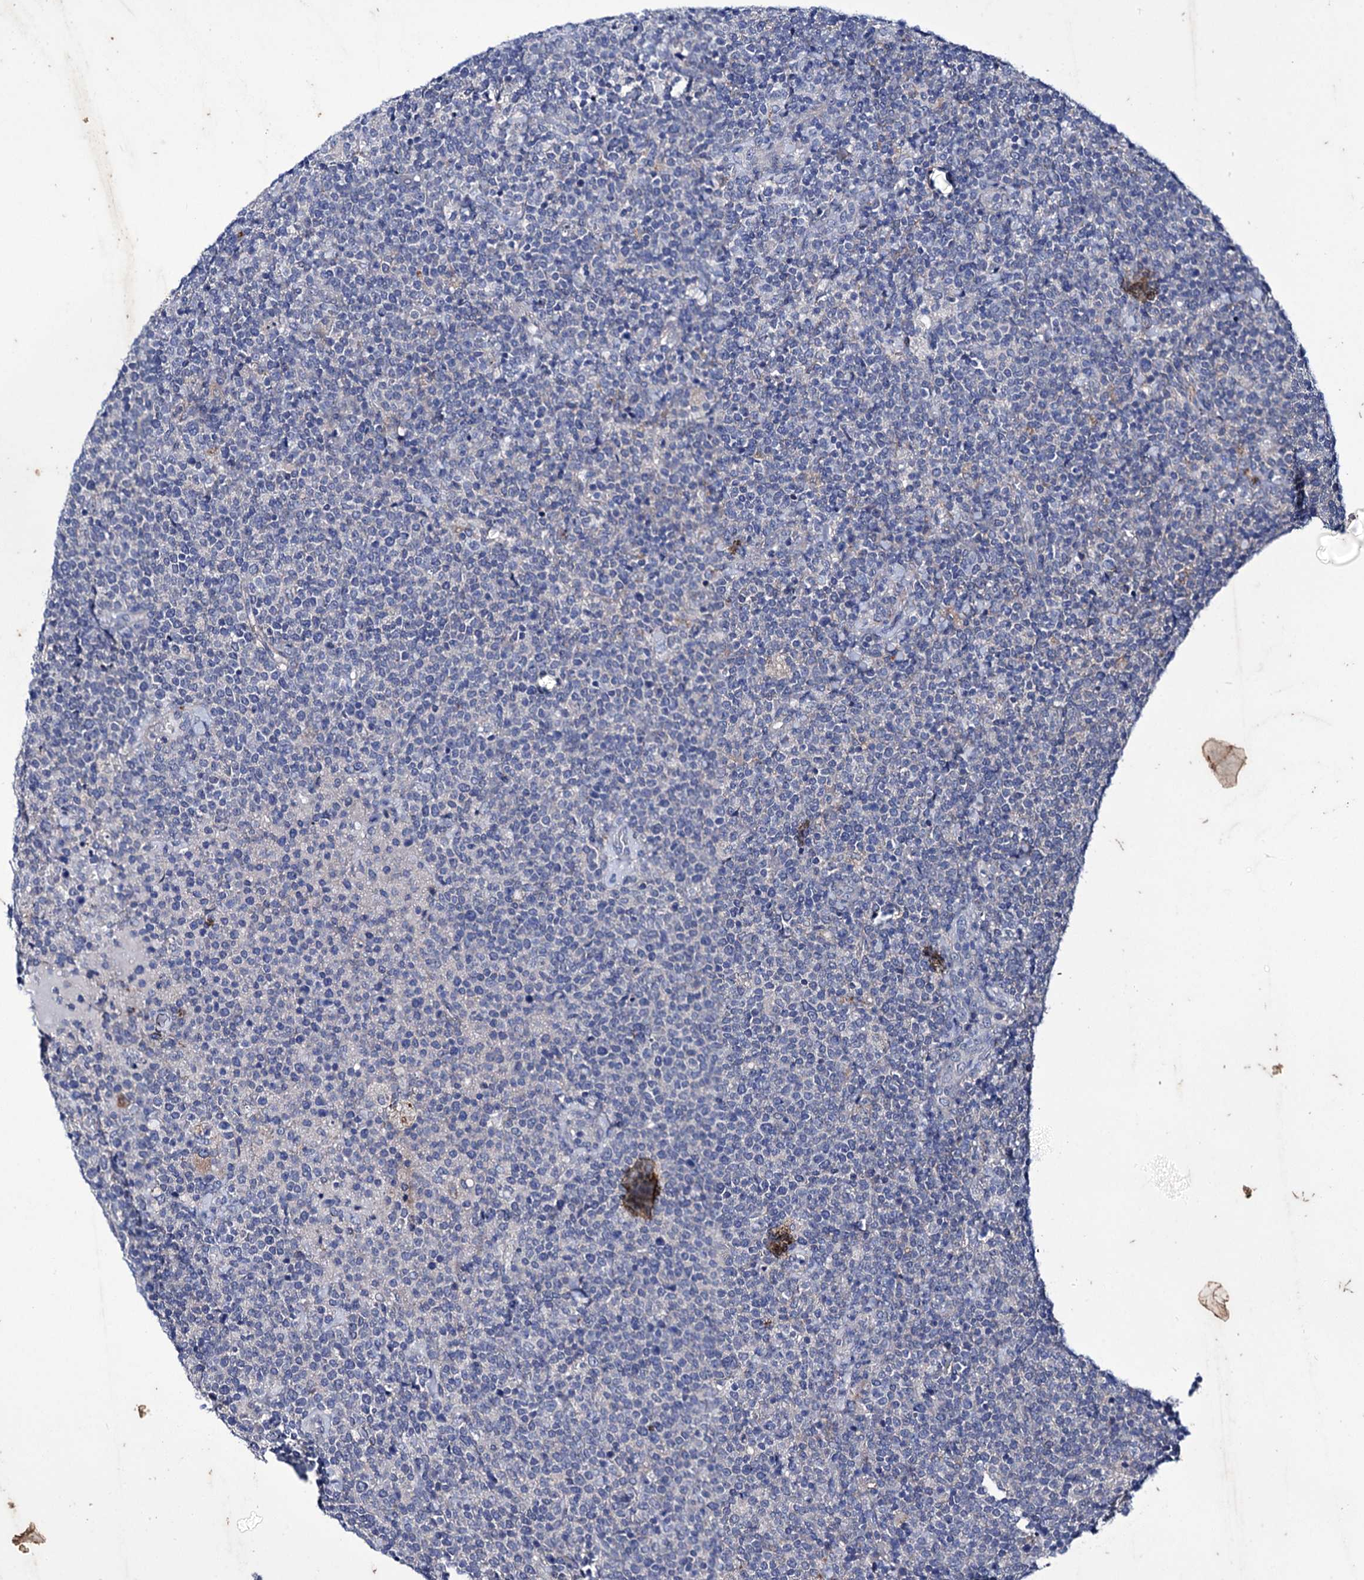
{"staining": {"intensity": "negative", "quantity": "none", "location": "none"}, "tissue": "lymphoma", "cell_type": "Tumor cells", "image_type": "cancer", "snomed": [{"axis": "morphology", "description": "Malignant lymphoma, non-Hodgkin's type, High grade"}, {"axis": "topography", "description": "Lymph node"}], "caption": "Immunohistochemistry (IHC) of human lymphoma shows no expression in tumor cells. (IHC, brightfield microscopy, high magnification).", "gene": "AXL", "patient": {"sex": "male", "age": 61}}